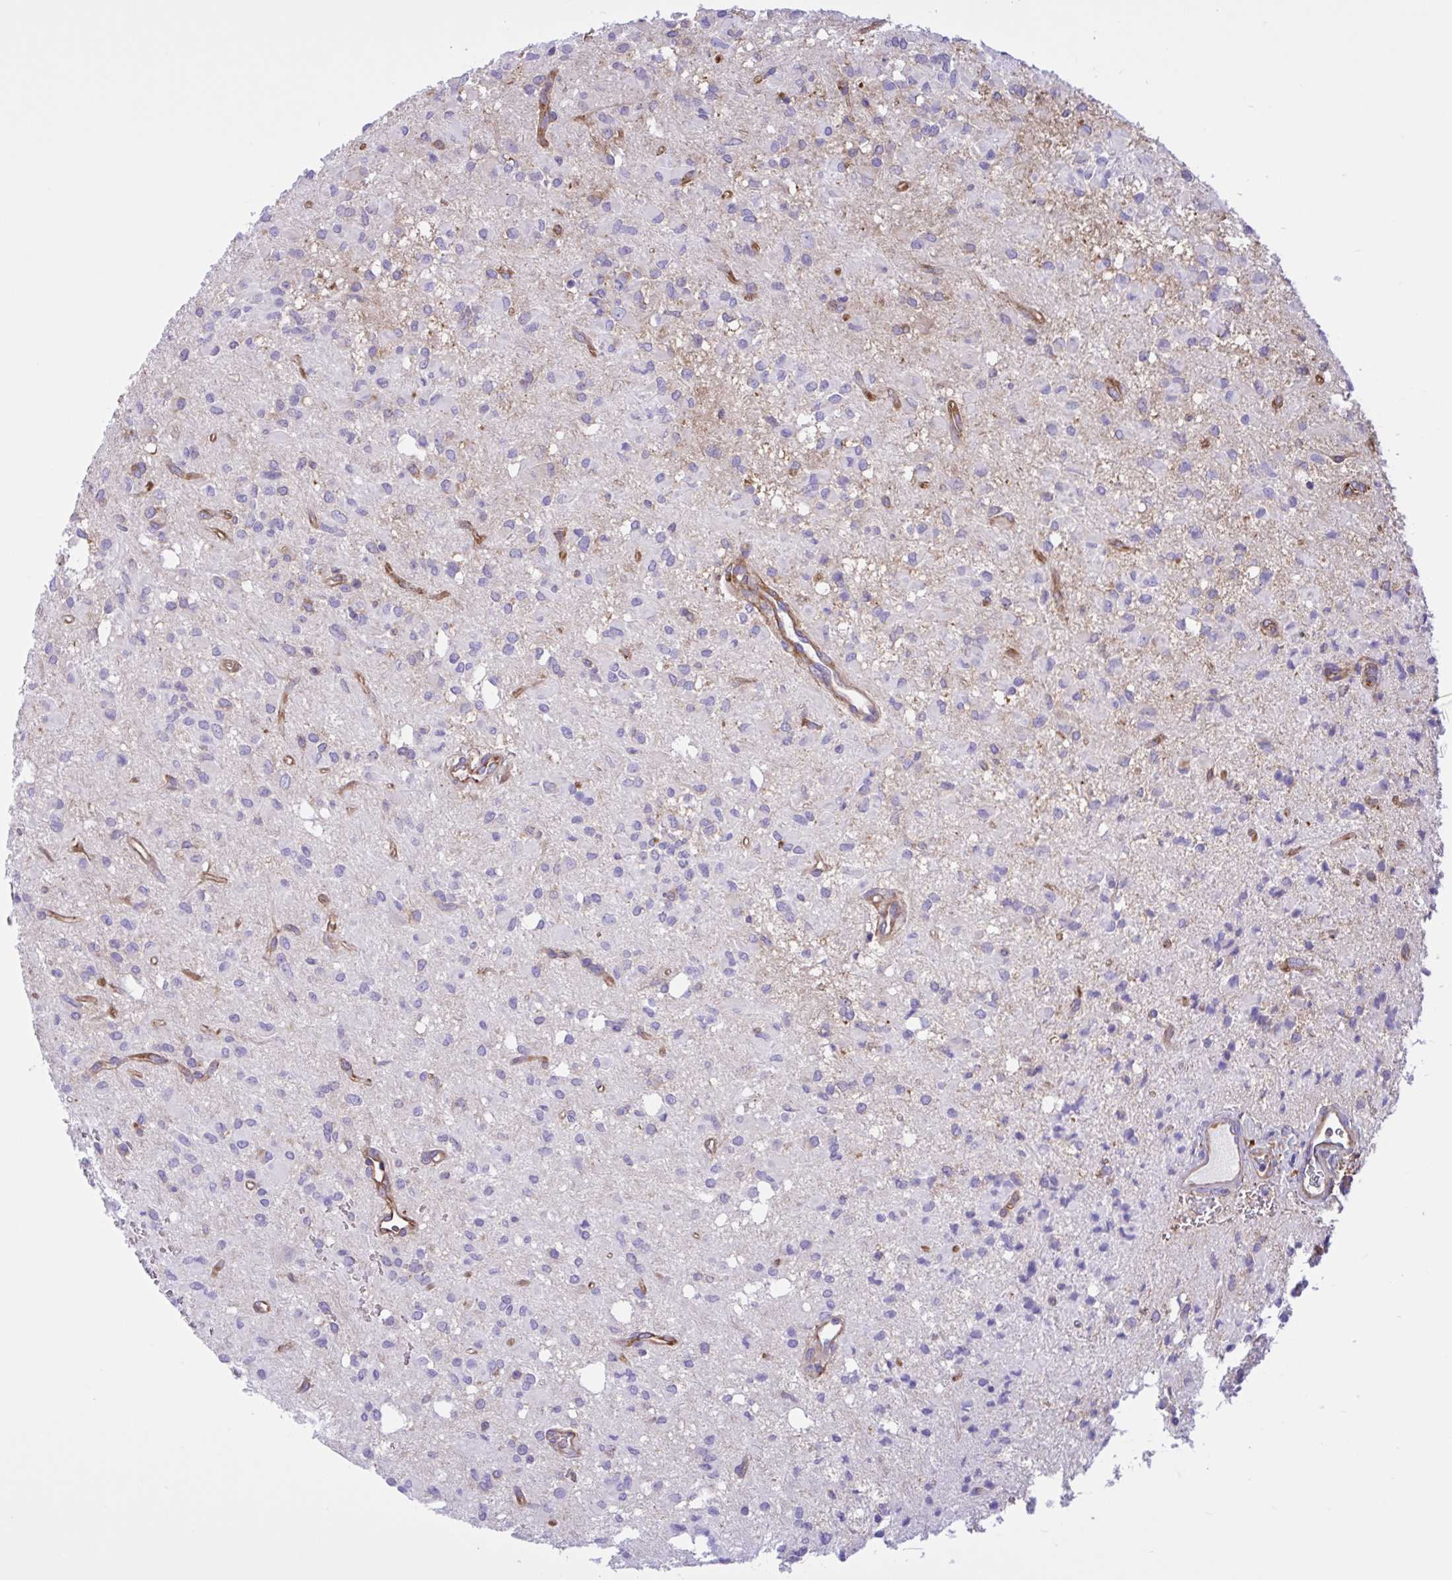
{"staining": {"intensity": "negative", "quantity": "none", "location": "none"}, "tissue": "glioma", "cell_type": "Tumor cells", "image_type": "cancer", "snomed": [{"axis": "morphology", "description": "Glioma, malignant, Low grade"}, {"axis": "topography", "description": "Brain"}], "caption": "This is an immunohistochemistry histopathology image of human glioma. There is no positivity in tumor cells.", "gene": "OR51M1", "patient": {"sex": "female", "age": 33}}